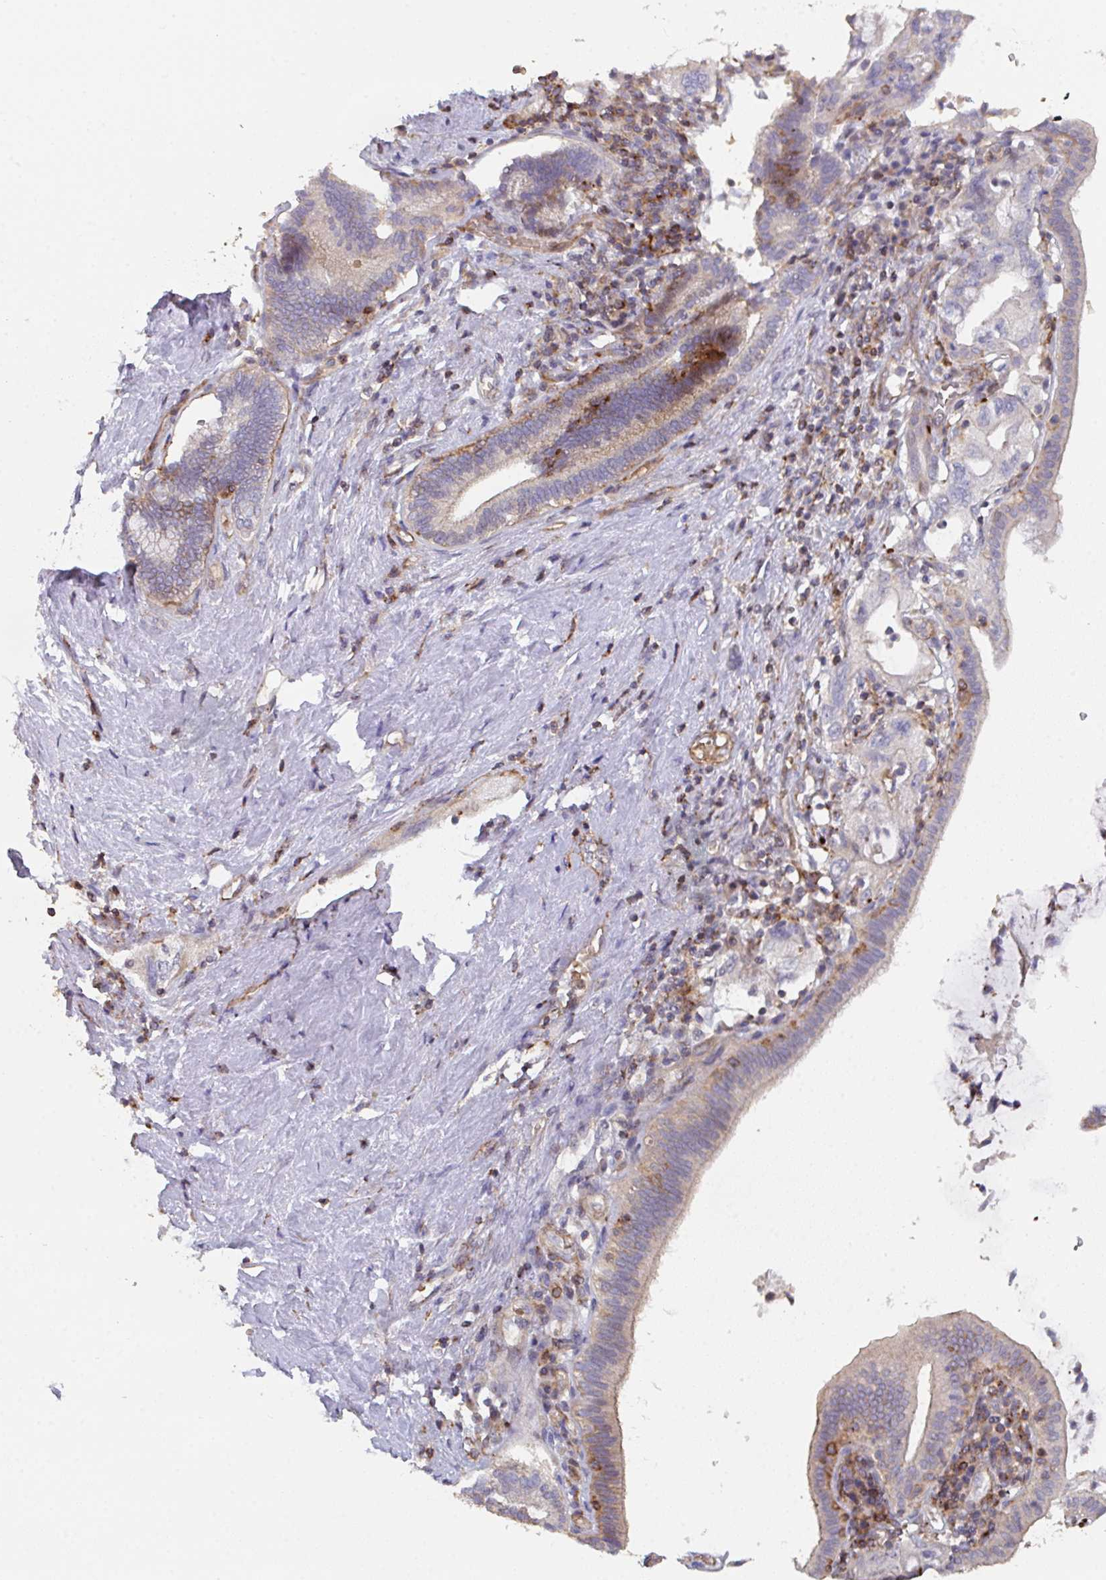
{"staining": {"intensity": "weak", "quantity": "<25%", "location": "cytoplasmic/membranous"}, "tissue": "pancreatic cancer", "cell_type": "Tumor cells", "image_type": "cancer", "snomed": [{"axis": "morphology", "description": "Adenocarcinoma, NOS"}, {"axis": "topography", "description": "Pancreas"}], "caption": "Protein analysis of pancreatic cancer (adenocarcinoma) shows no significant staining in tumor cells.", "gene": "FZD2", "patient": {"sex": "female", "age": 73}}